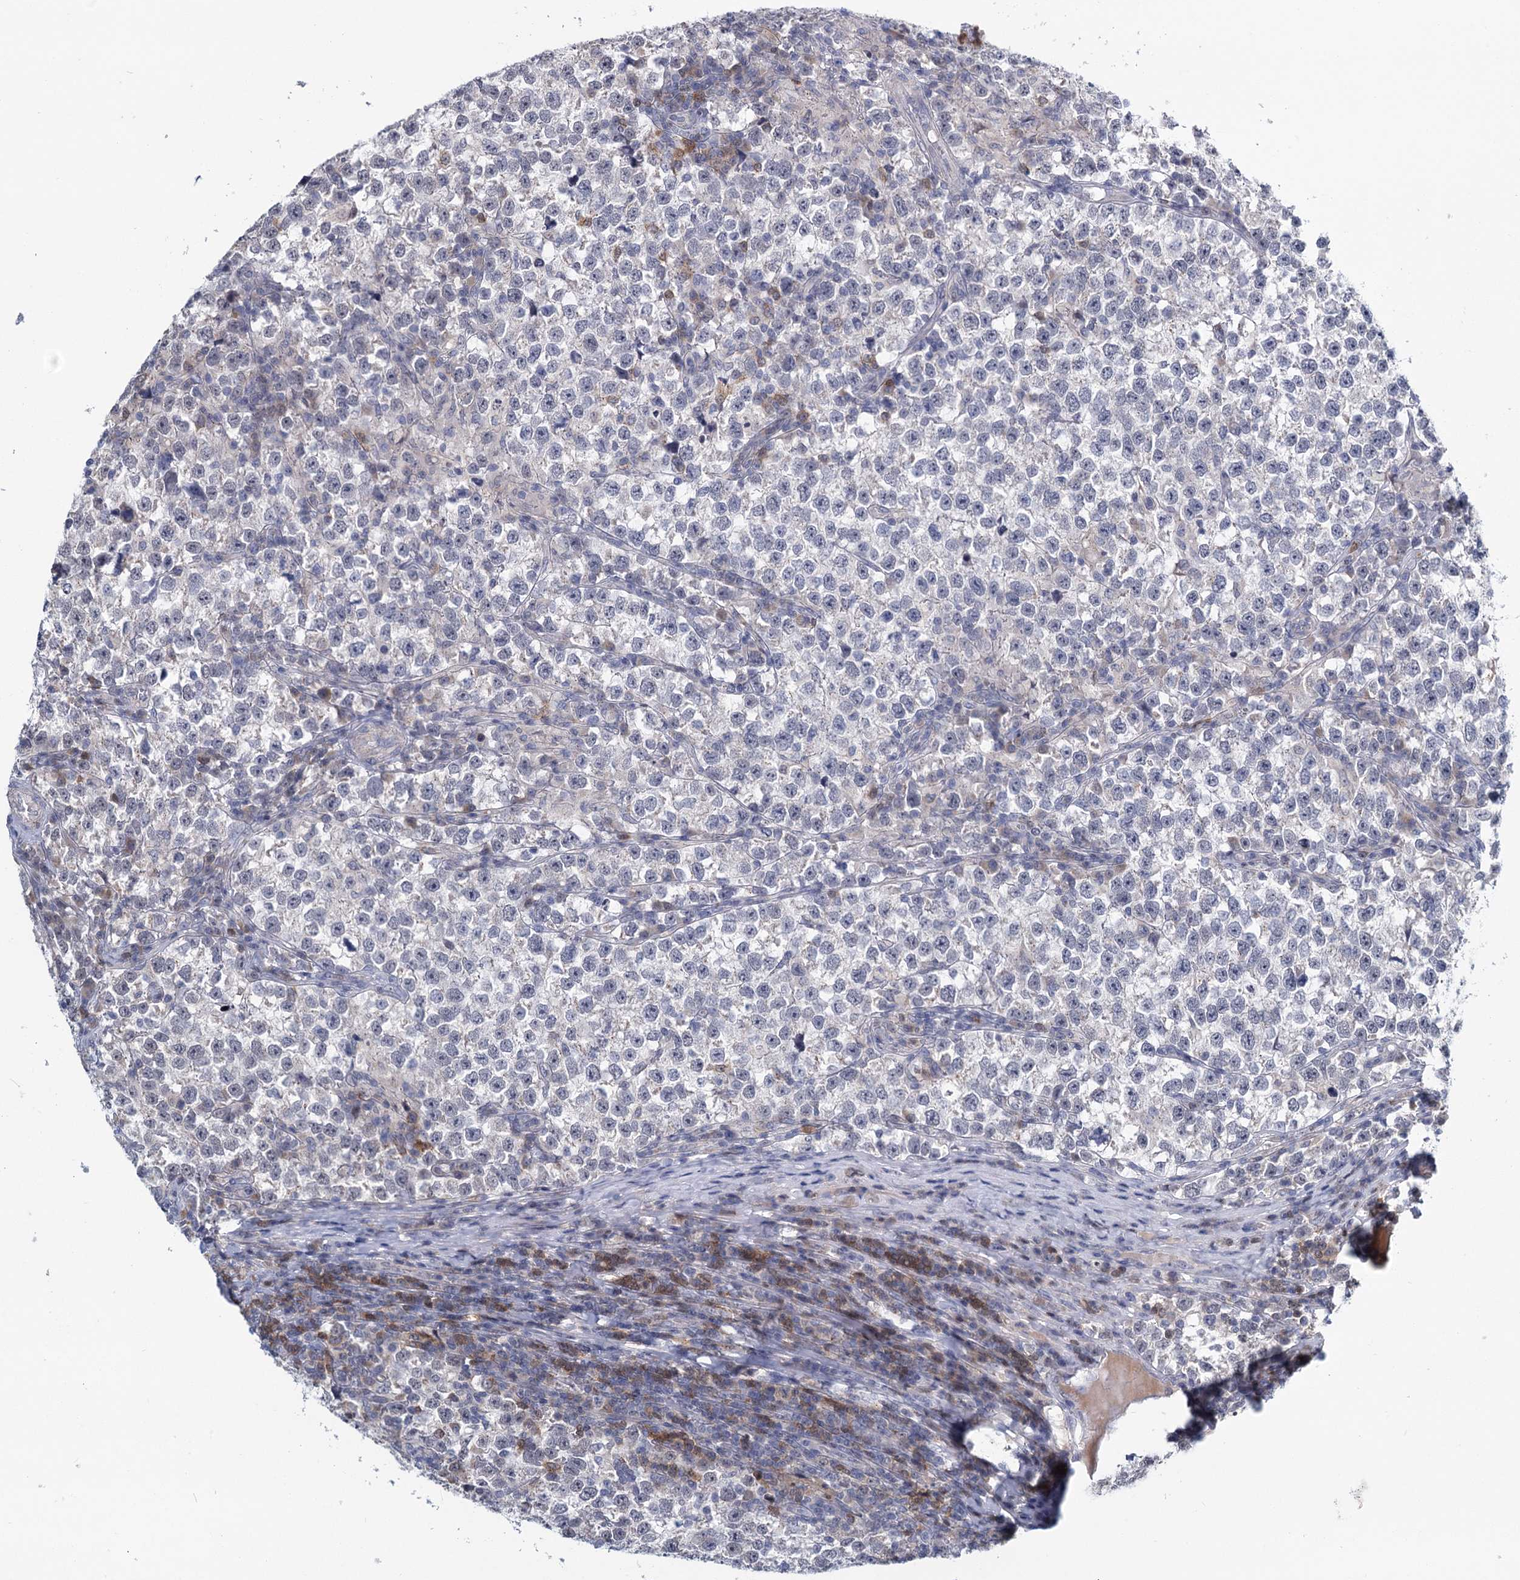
{"staining": {"intensity": "negative", "quantity": "none", "location": "none"}, "tissue": "testis cancer", "cell_type": "Tumor cells", "image_type": "cancer", "snomed": [{"axis": "morphology", "description": "Normal tissue, NOS"}, {"axis": "morphology", "description": "Seminoma, NOS"}, {"axis": "topography", "description": "Testis"}], "caption": "Tumor cells are negative for brown protein staining in testis cancer. (IHC, brightfield microscopy, high magnification).", "gene": "STAP1", "patient": {"sex": "male", "age": 43}}